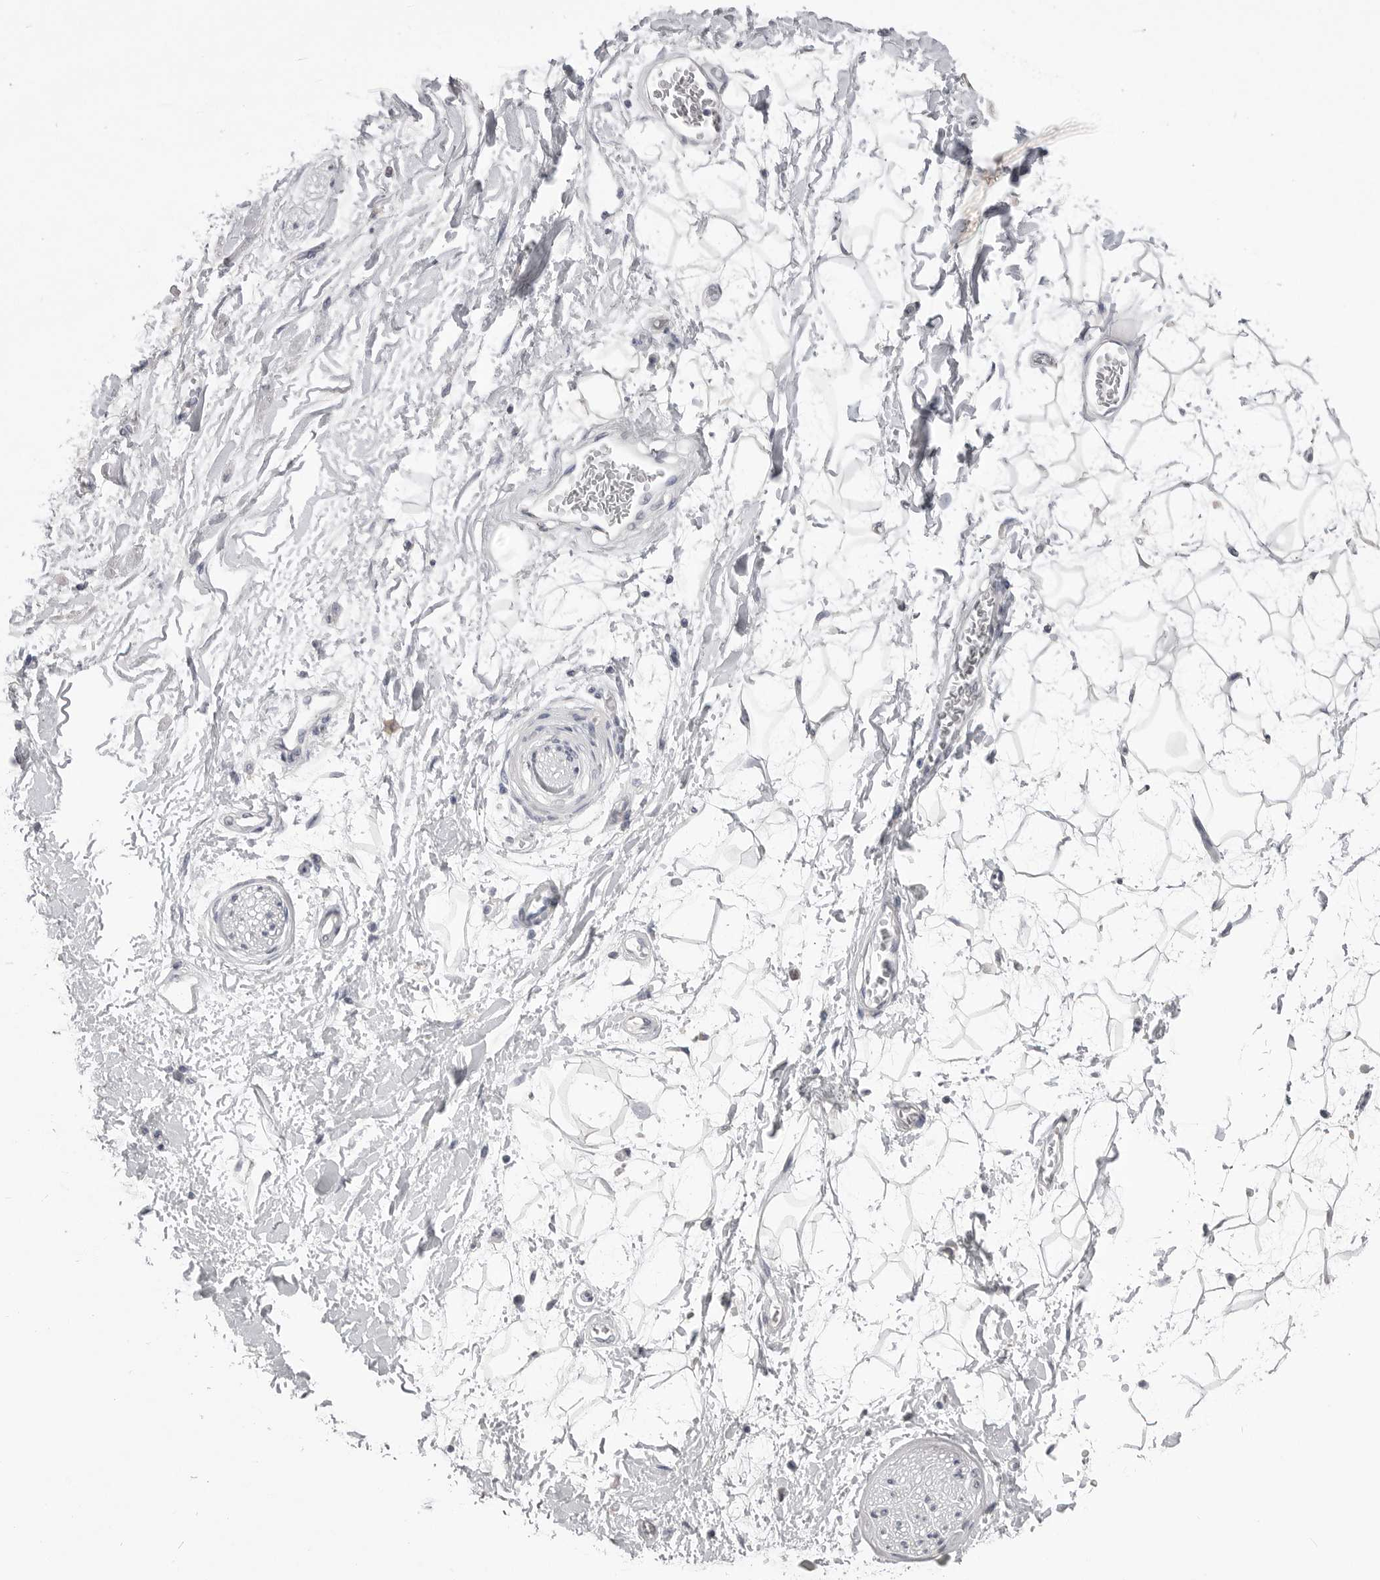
{"staining": {"intensity": "negative", "quantity": "none", "location": "none"}, "tissue": "adipose tissue", "cell_type": "Adipocytes", "image_type": "normal", "snomed": [{"axis": "morphology", "description": "Normal tissue, NOS"}, {"axis": "topography", "description": "Soft tissue"}], "caption": "DAB (3,3'-diaminobenzidine) immunohistochemical staining of normal human adipose tissue reveals no significant staining in adipocytes.", "gene": "ICAM5", "patient": {"sex": "male", "age": 72}}